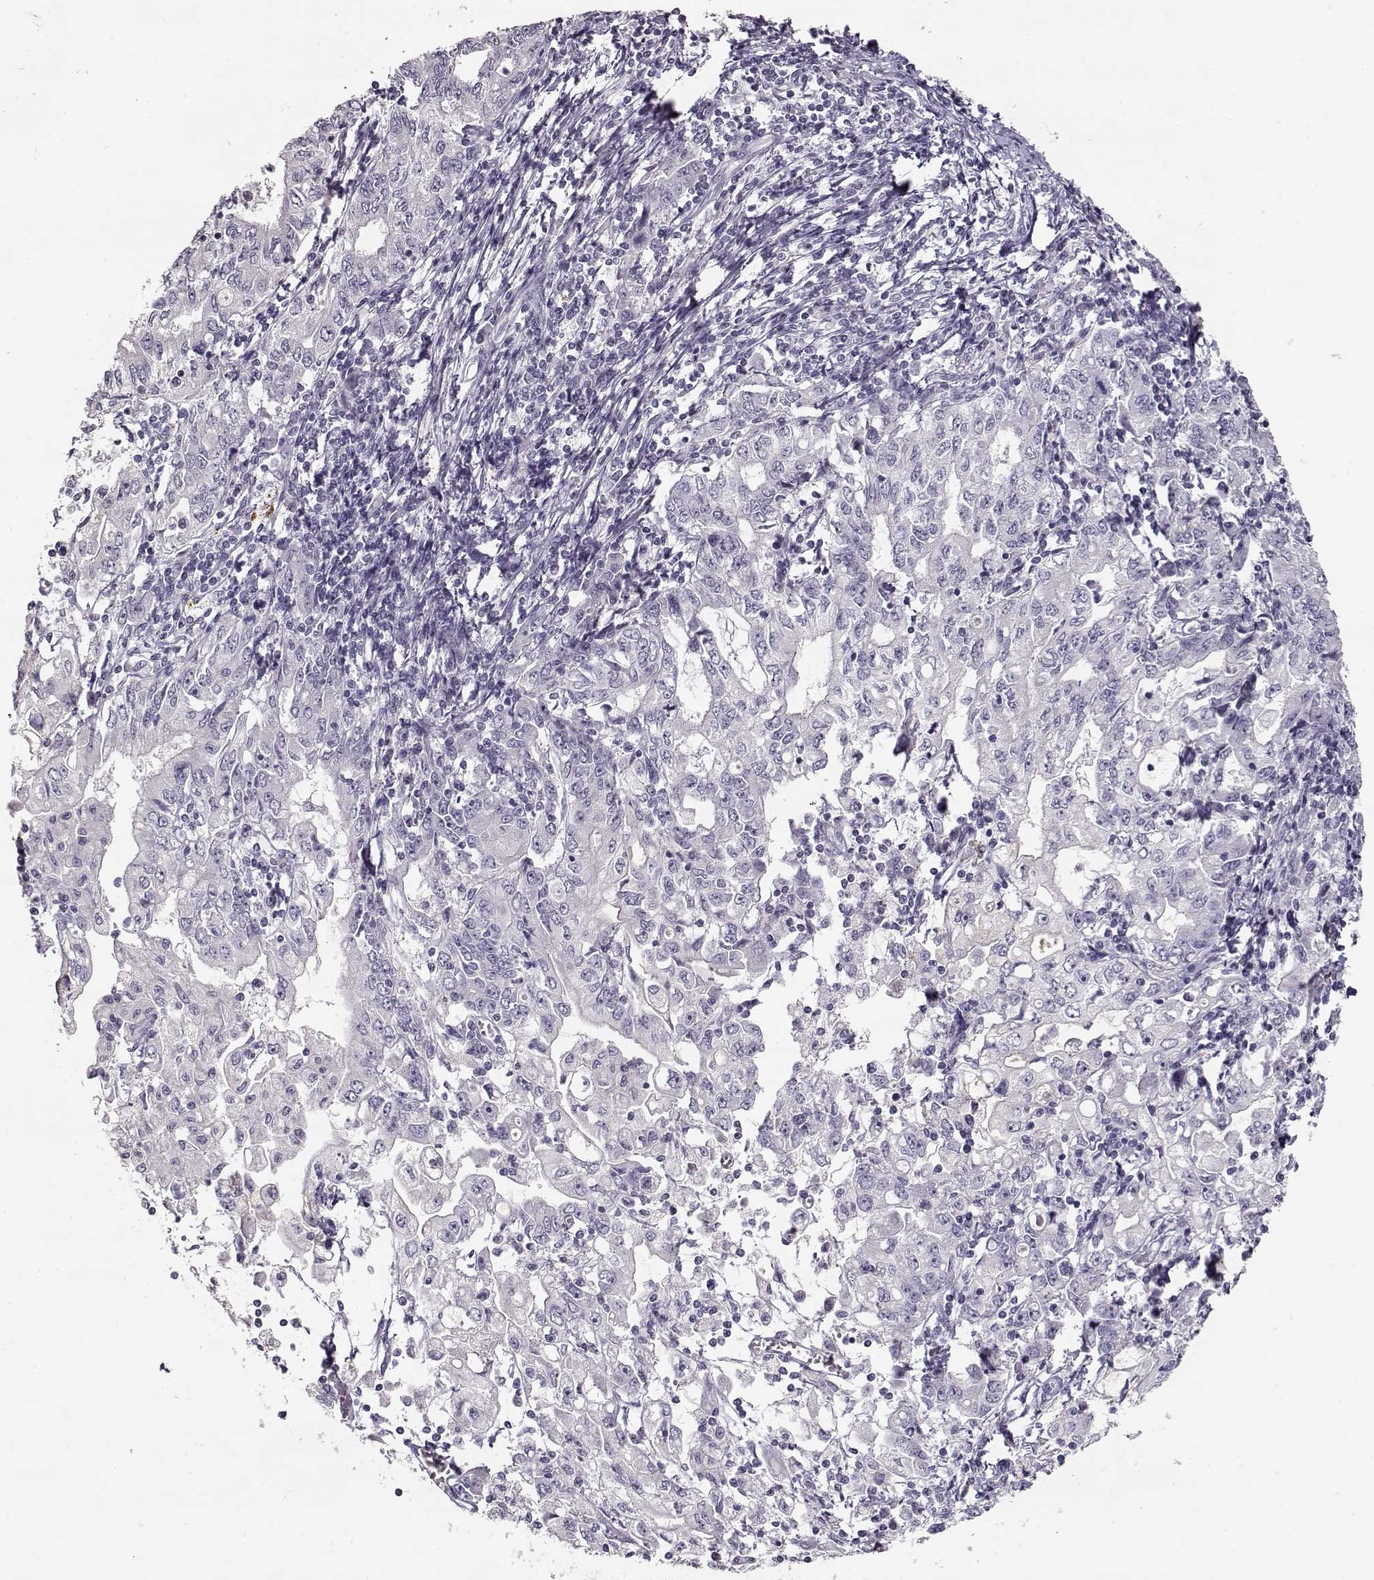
{"staining": {"intensity": "negative", "quantity": "none", "location": "none"}, "tissue": "stomach cancer", "cell_type": "Tumor cells", "image_type": "cancer", "snomed": [{"axis": "morphology", "description": "Adenocarcinoma, NOS"}, {"axis": "topography", "description": "Stomach, lower"}], "caption": "IHC photomicrograph of human stomach adenocarcinoma stained for a protein (brown), which shows no expression in tumor cells.", "gene": "S100B", "patient": {"sex": "female", "age": 72}}